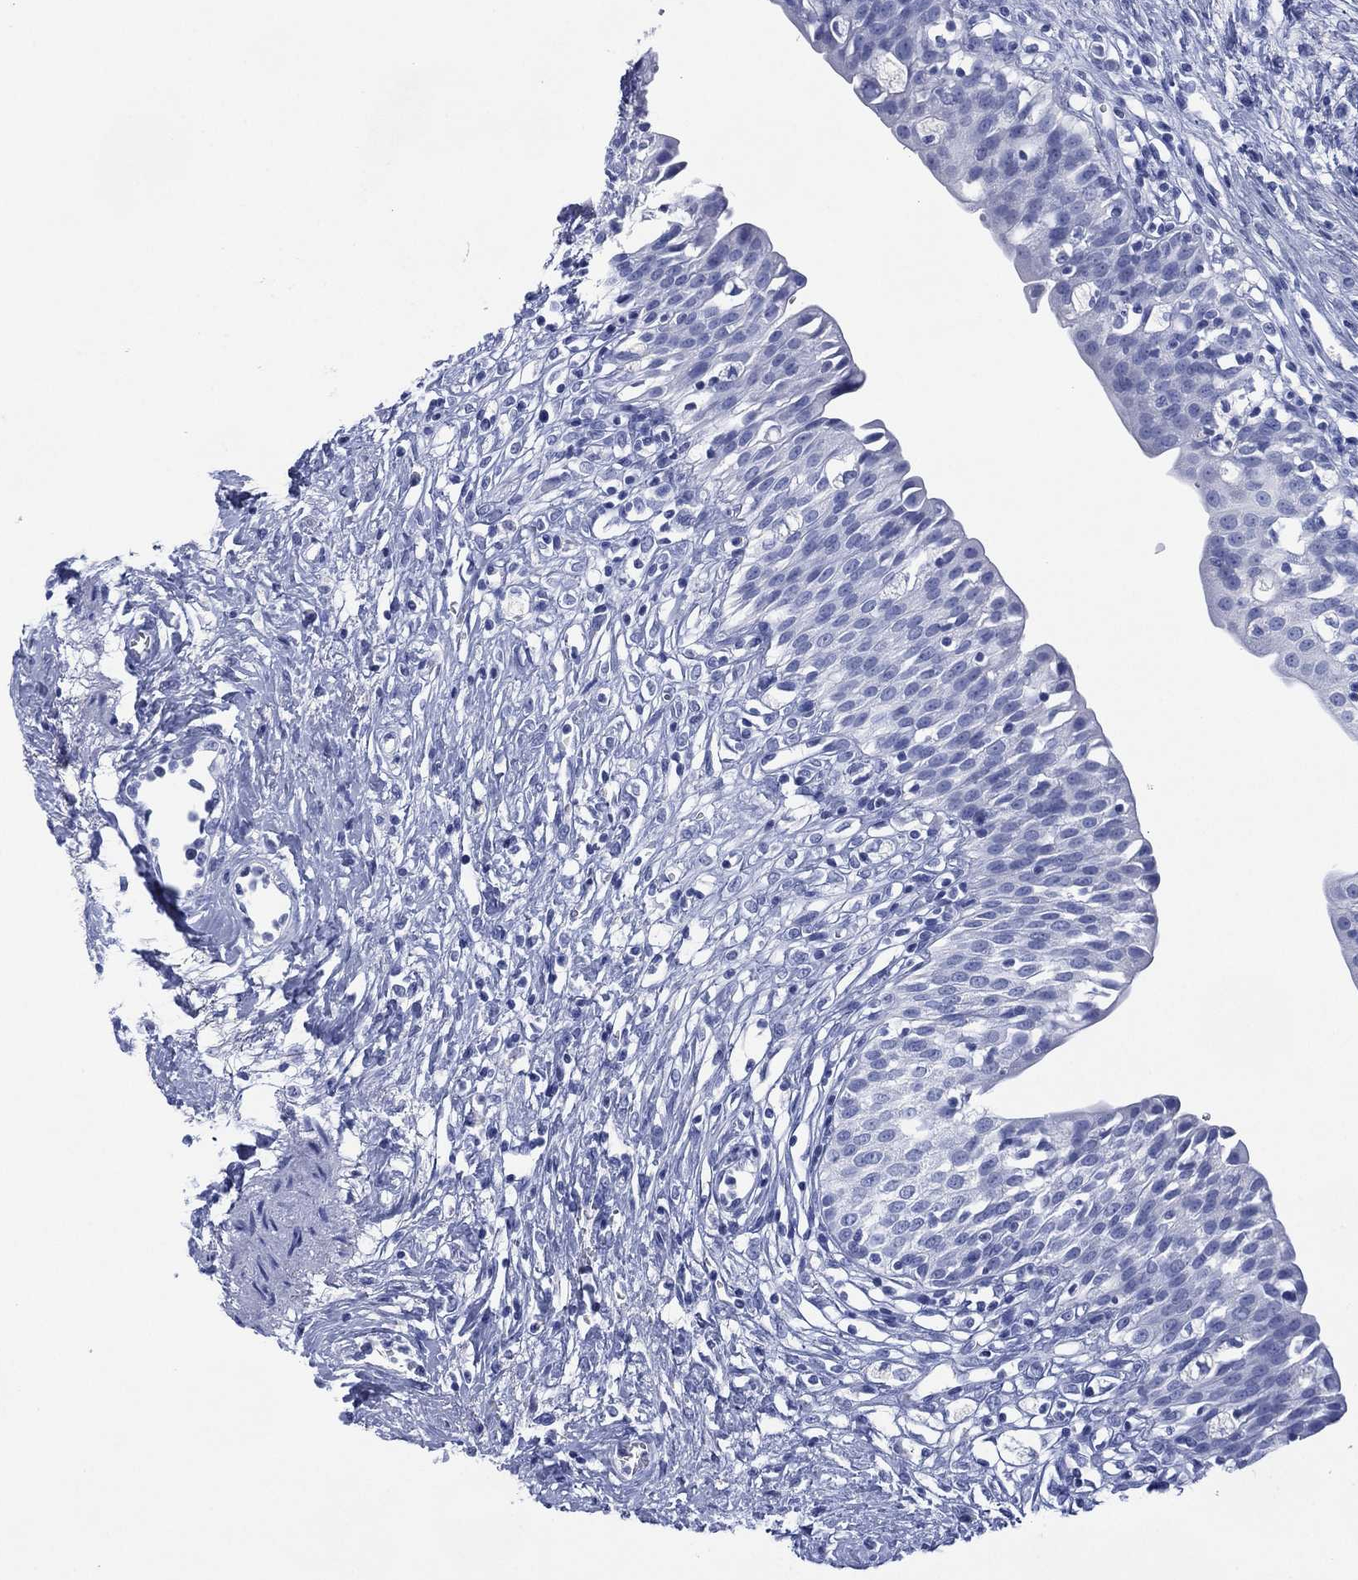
{"staining": {"intensity": "negative", "quantity": "none", "location": "none"}, "tissue": "urinary bladder", "cell_type": "Urothelial cells", "image_type": "normal", "snomed": [{"axis": "morphology", "description": "Normal tissue, NOS"}, {"axis": "topography", "description": "Urinary bladder"}], "caption": "Immunohistochemistry photomicrograph of benign urinary bladder: human urinary bladder stained with DAB shows no significant protein expression in urothelial cells. (Brightfield microscopy of DAB immunohistochemistry at high magnification).", "gene": "SIGLECL1", "patient": {"sex": "male", "age": 76}}